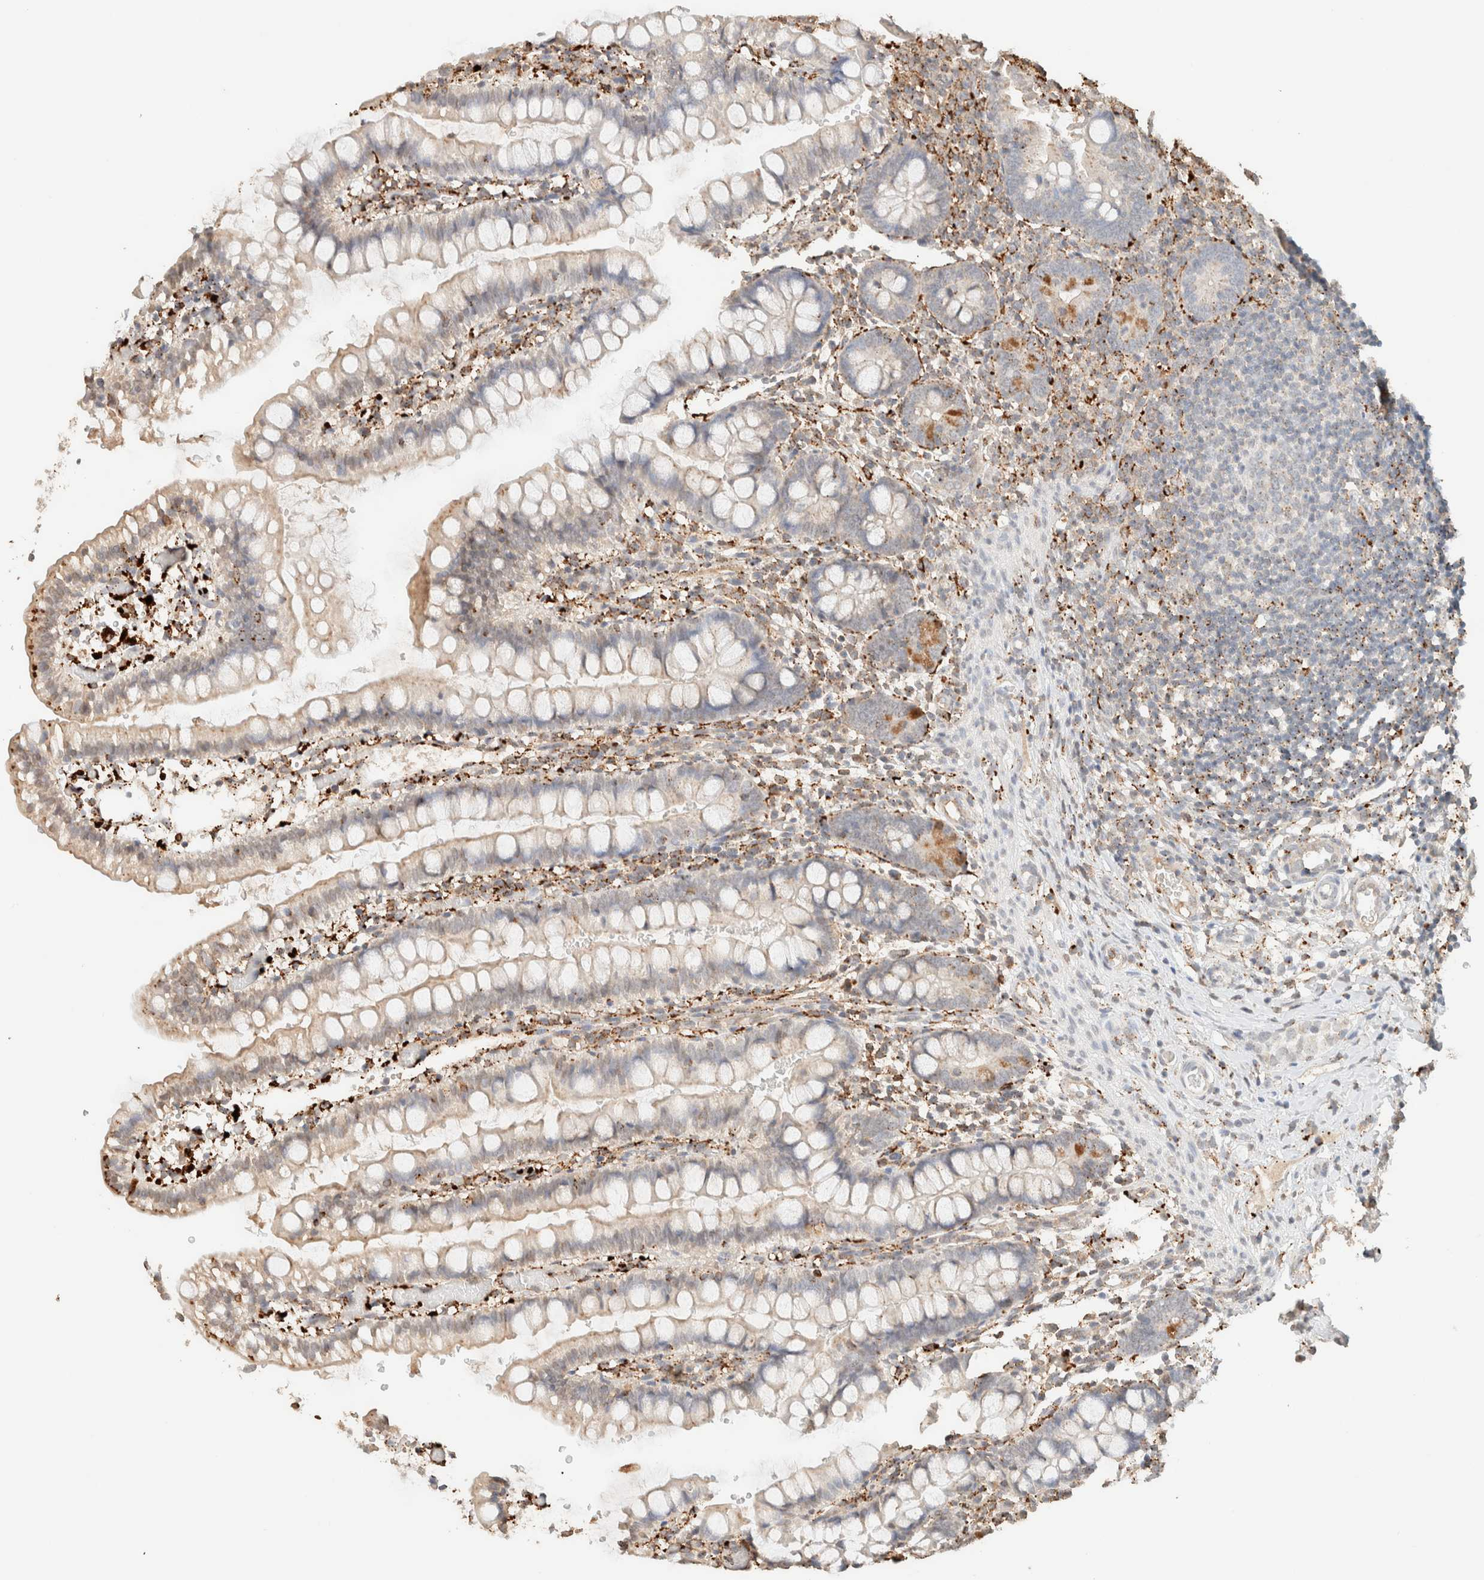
{"staining": {"intensity": "weak", "quantity": "25%-75%", "location": "cytoplasmic/membranous"}, "tissue": "small intestine", "cell_type": "Glandular cells", "image_type": "normal", "snomed": [{"axis": "morphology", "description": "Normal tissue, NOS"}, {"axis": "morphology", "description": "Developmental malformation"}, {"axis": "topography", "description": "Small intestine"}], "caption": "Protein analysis of unremarkable small intestine shows weak cytoplasmic/membranous positivity in approximately 25%-75% of glandular cells. (DAB (3,3'-diaminobenzidine) IHC with brightfield microscopy, high magnification).", "gene": "CTSC", "patient": {"sex": "male"}}